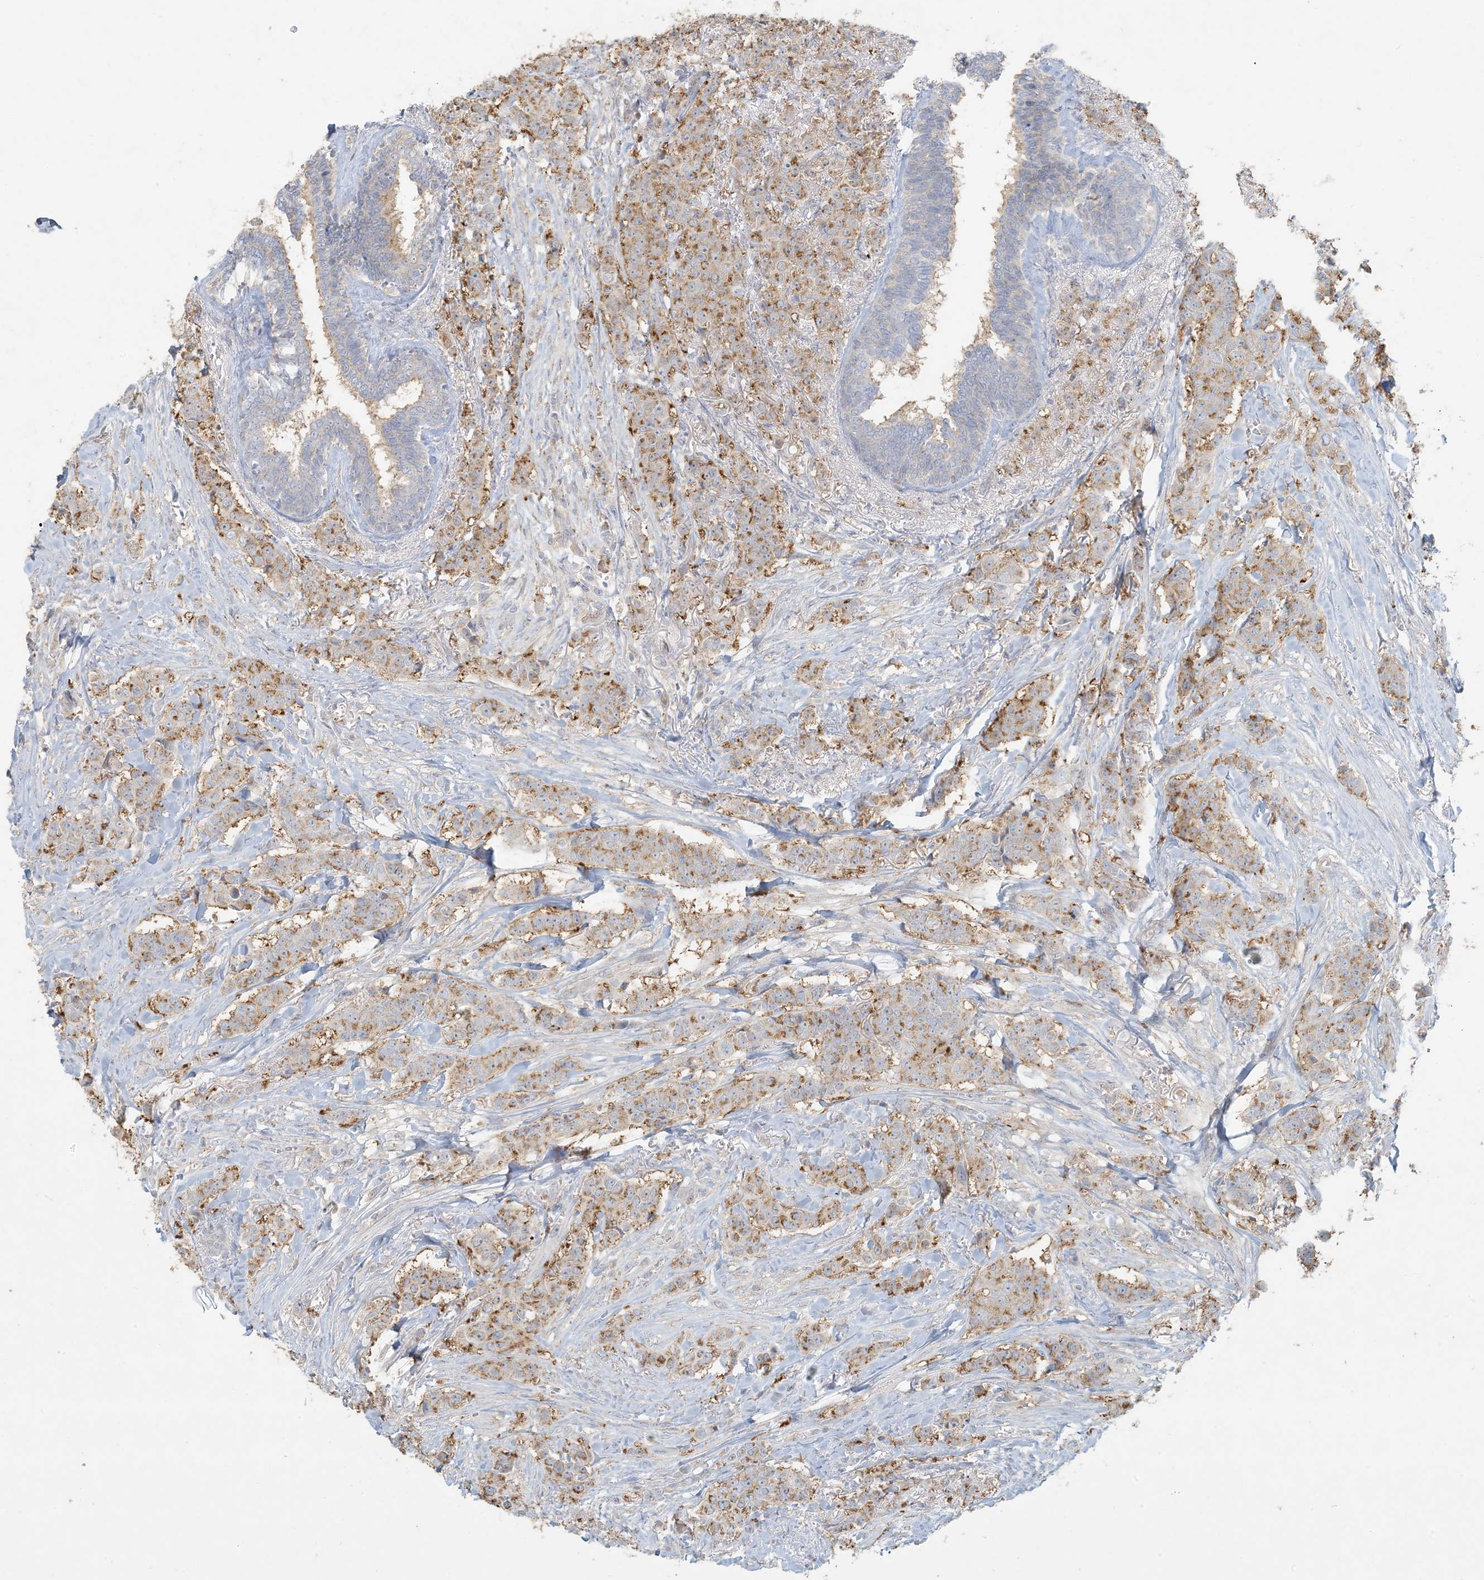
{"staining": {"intensity": "moderate", "quantity": "25%-75%", "location": "cytoplasmic/membranous"}, "tissue": "breast cancer", "cell_type": "Tumor cells", "image_type": "cancer", "snomed": [{"axis": "morphology", "description": "Duct carcinoma"}, {"axis": "topography", "description": "Breast"}], "caption": "Immunohistochemistry (DAB (3,3'-diaminobenzidine)) staining of breast infiltrating ductal carcinoma exhibits moderate cytoplasmic/membranous protein expression in approximately 25%-75% of tumor cells.", "gene": "HACL1", "patient": {"sex": "female", "age": 40}}